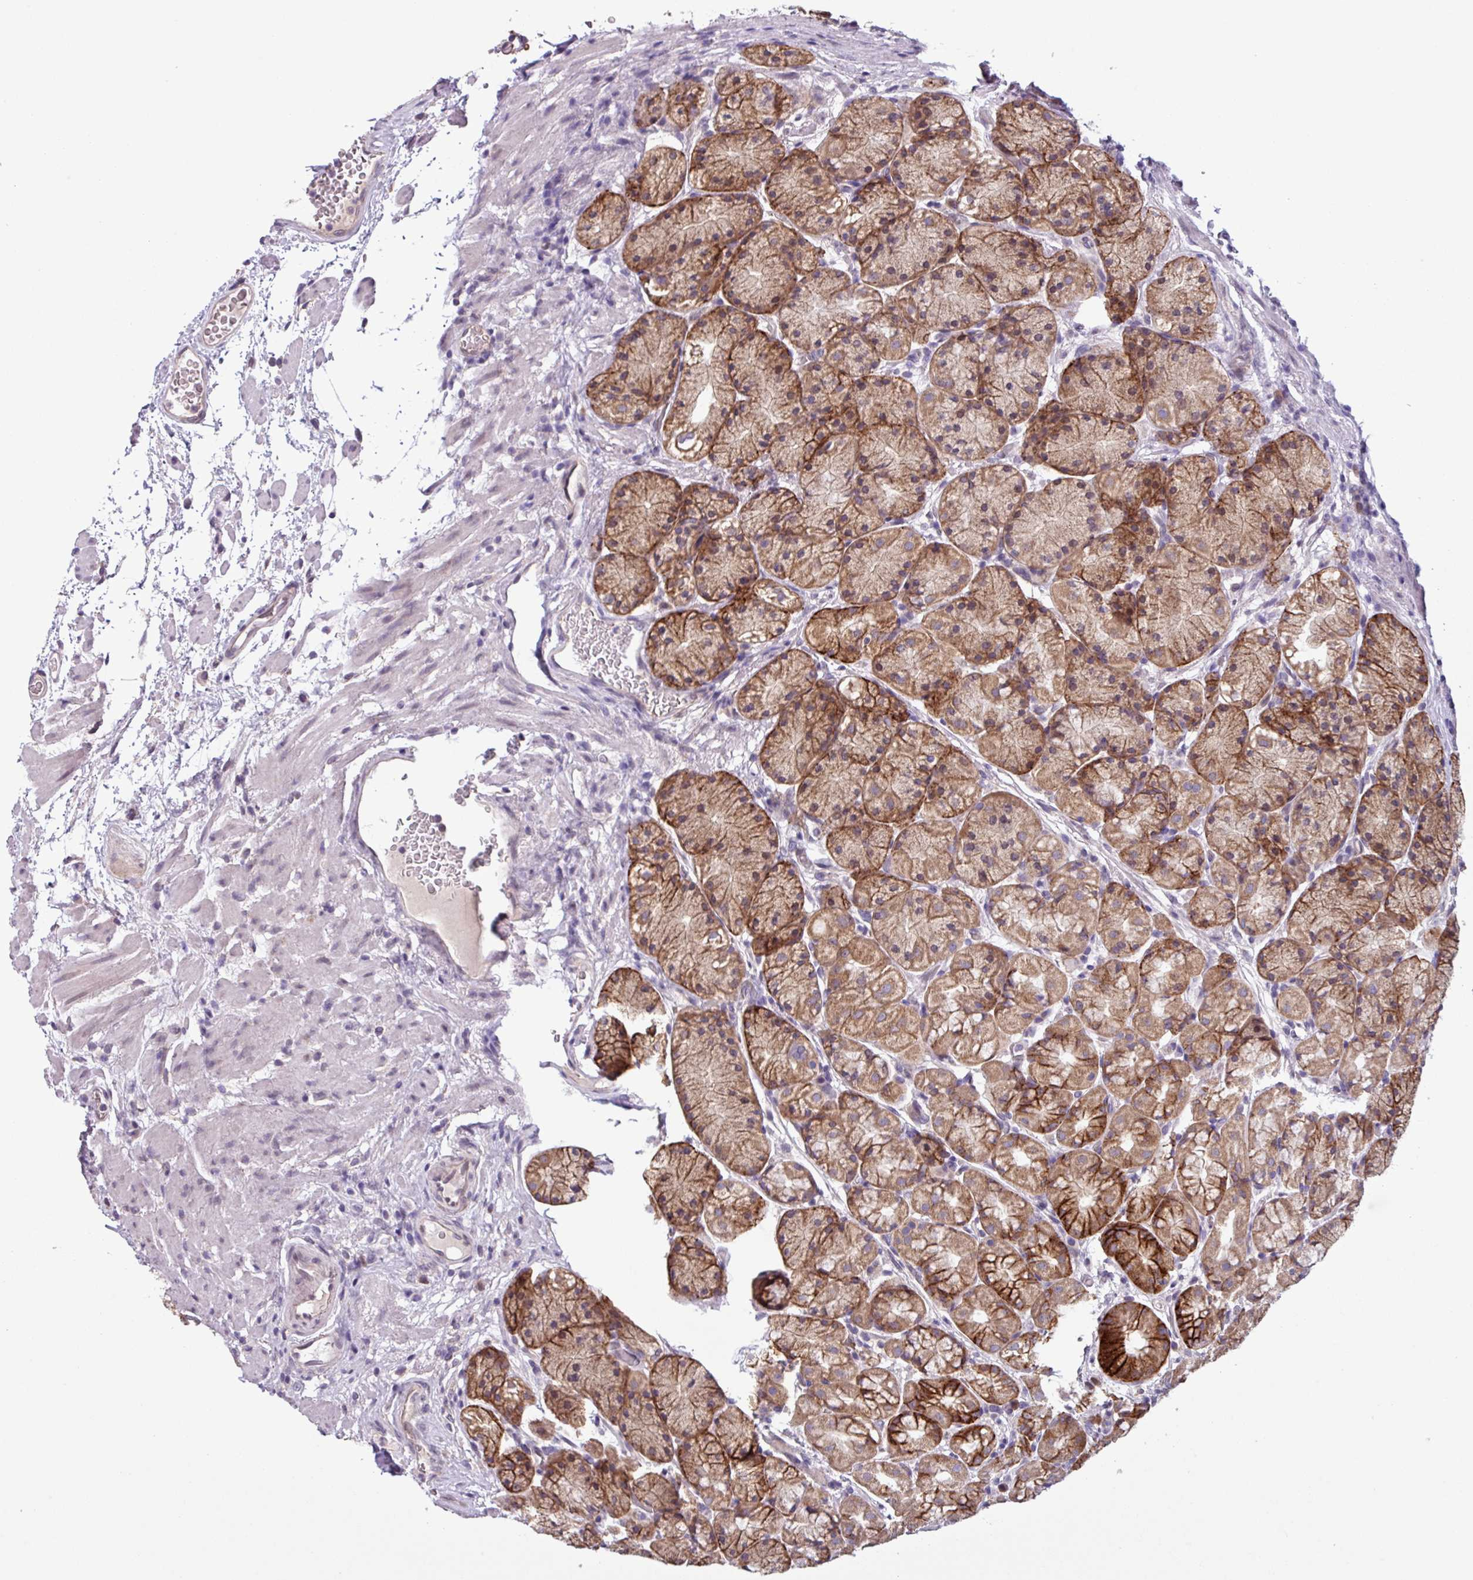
{"staining": {"intensity": "strong", "quantity": ">75%", "location": "cytoplasmic/membranous"}, "tissue": "stomach", "cell_type": "Glandular cells", "image_type": "normal", "snomed": [{"axis": "morphology", "description": "Normal tissue, NOS"}, {"axis": "topography", "description": "Stomach"}], "caption": "High-power microscopy captured an immunohistochemistry (IHC) micrograph of unremarkable stomach, revealing strong cytoplasmic/membranous expression in approximately >75% of glandular cells. The staining was performed using DAB to visualize the protein expression in brown, while the nuclei were stained in blue with hematoxylin (Magnification: 20x).", "gene": "C20orf27", "patient": {"sex": "male", "age": 63}}